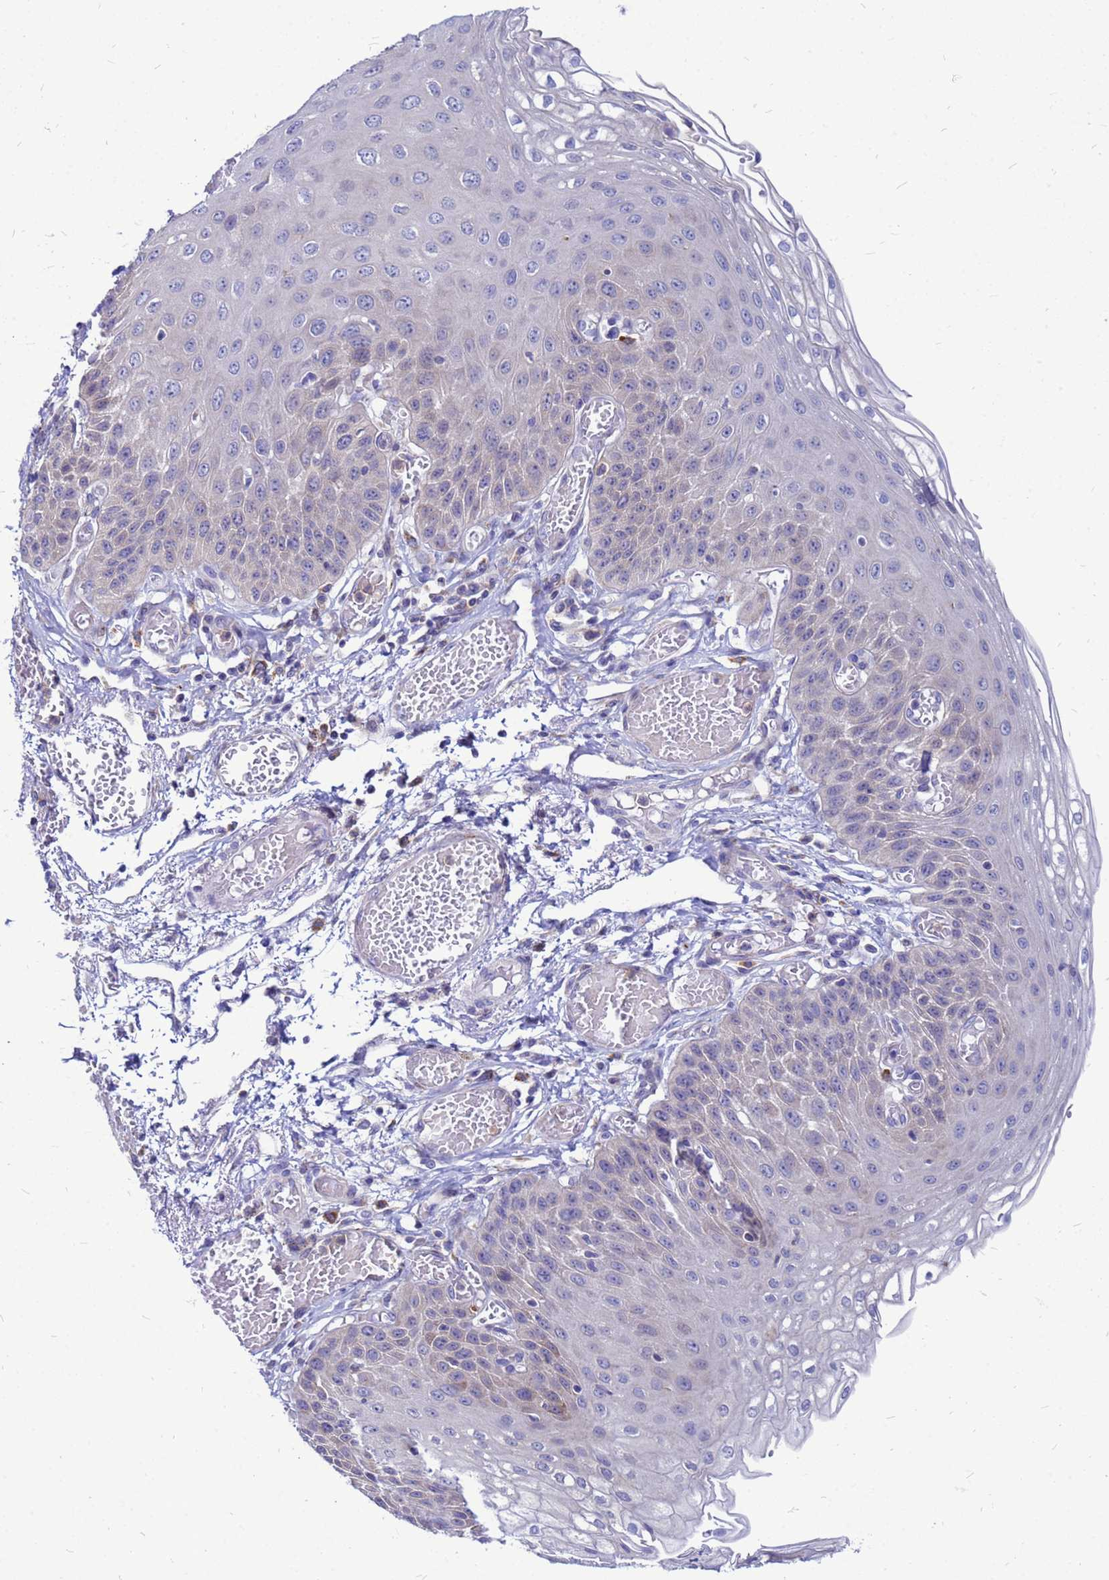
{"staining": {"intensity": "weak", "quantity": "<25%", "location": "cytoplasmic/membranous"}, "tissue": "esophagus", "cell_type": "Squamous epithelial cells", "image_type": "normal", "snomed": [{"axis": "morphology", "description": "Normal tissue, NOS"}, {"axis": "topography", "description": "Esophagus"}], "caption": "Micrograph shows no significant protein expression in squamous epithelial cells of benign esophagus. (DAB (3,3'-diaminobenzidine) immunohistochemistry (IHC) with hematoxylin counter stain).", "gene": "FHIP1A", "patient": {"sex": "male", "age": 81}}